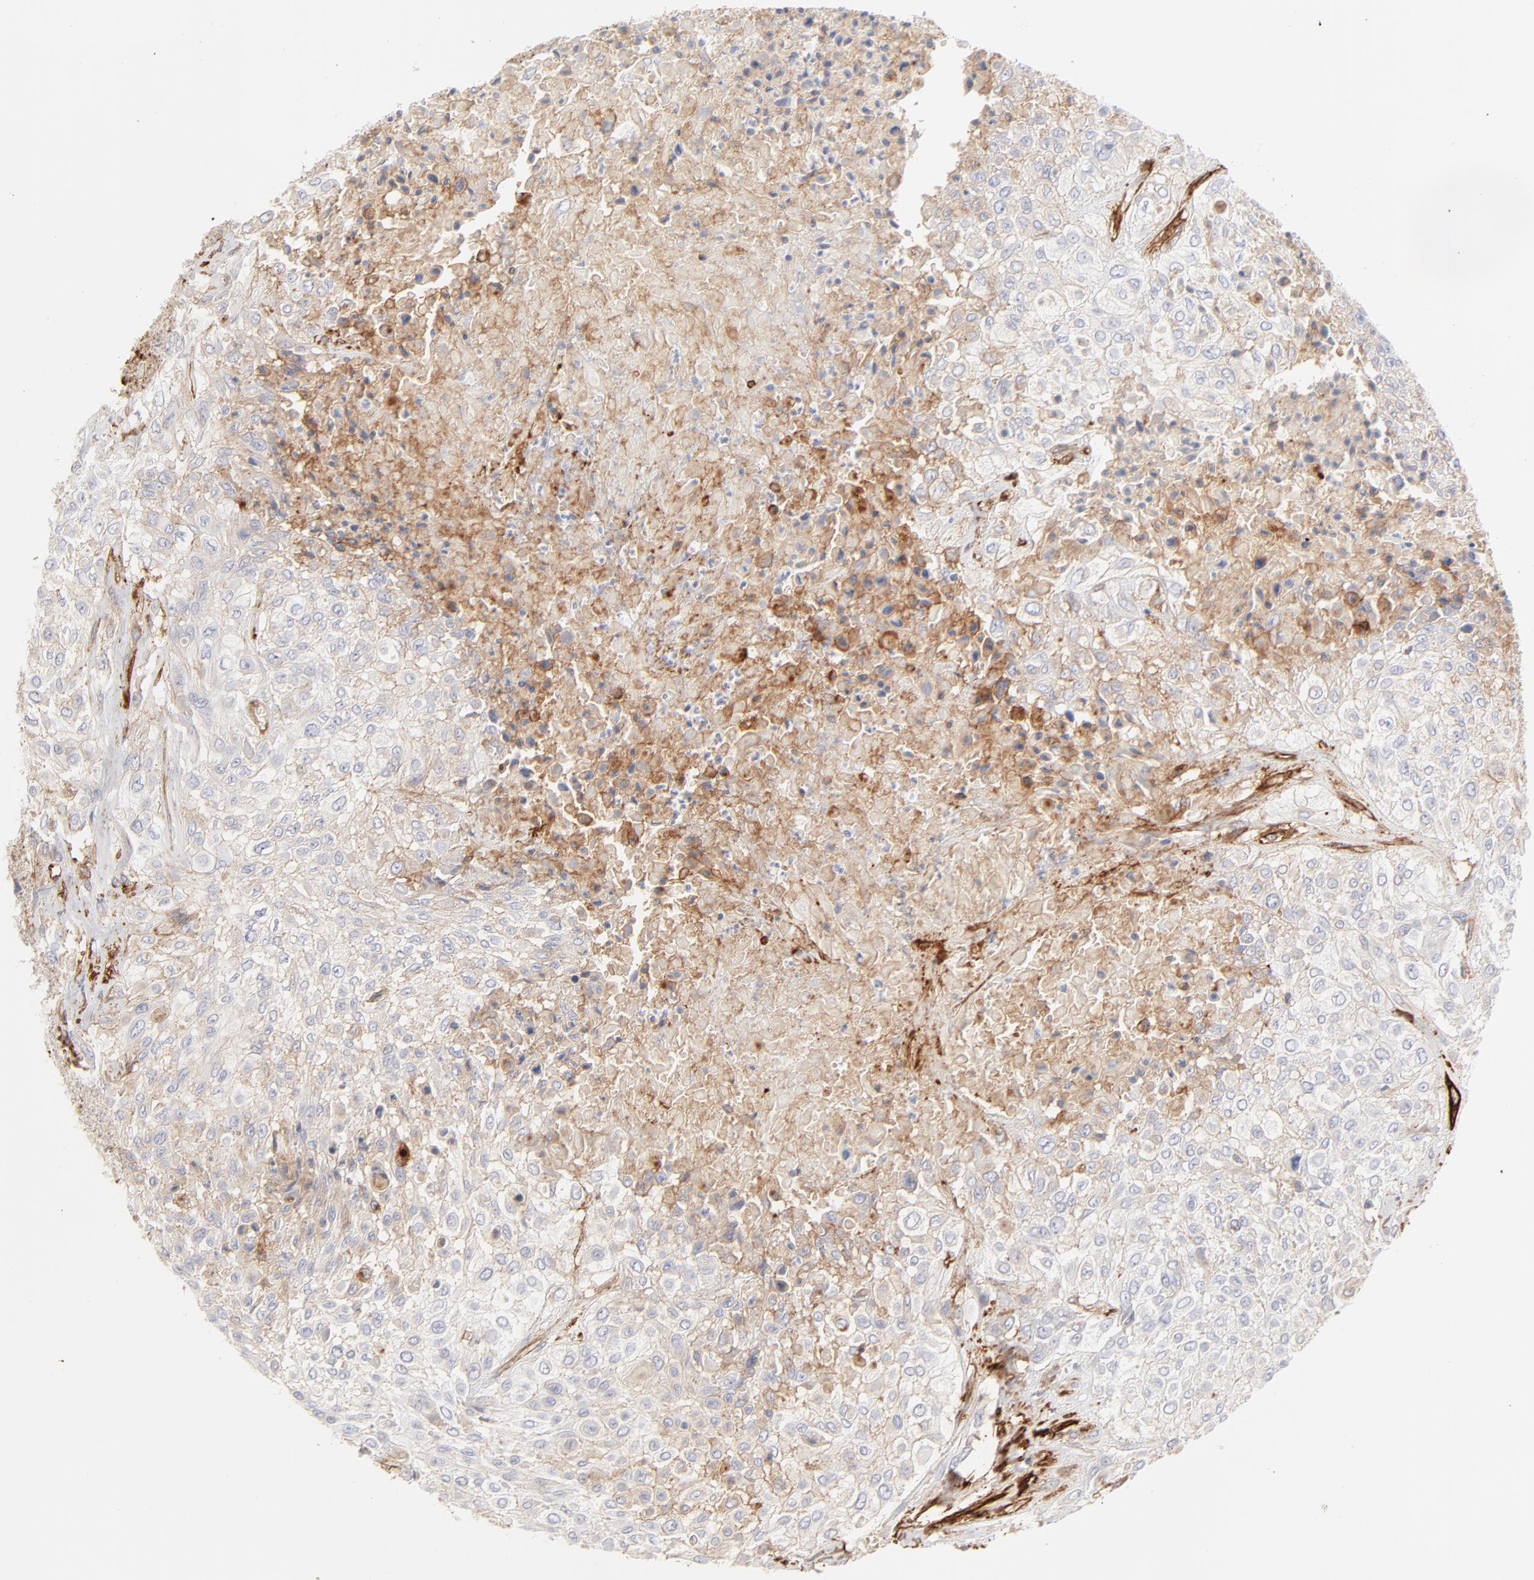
{"staining": {"intensity": "negative", "quantity": "none", "location": "none"}, "tissue": "urothelial cancer", "cell_type": "Tumor cells", "image_type": "cancer", "snomed": [{"axis": "morphology", "description": "Urothelial carcinoma, High grade"}, {"axis": "topography", "description": "Urinary bladder"}], "caption": "The histopathology image exhibits no staining of tumor cells in high-grade urothelial carcinoma.", "gene": "ITGA5", "patient": {"sex": "male", "age": 57}}